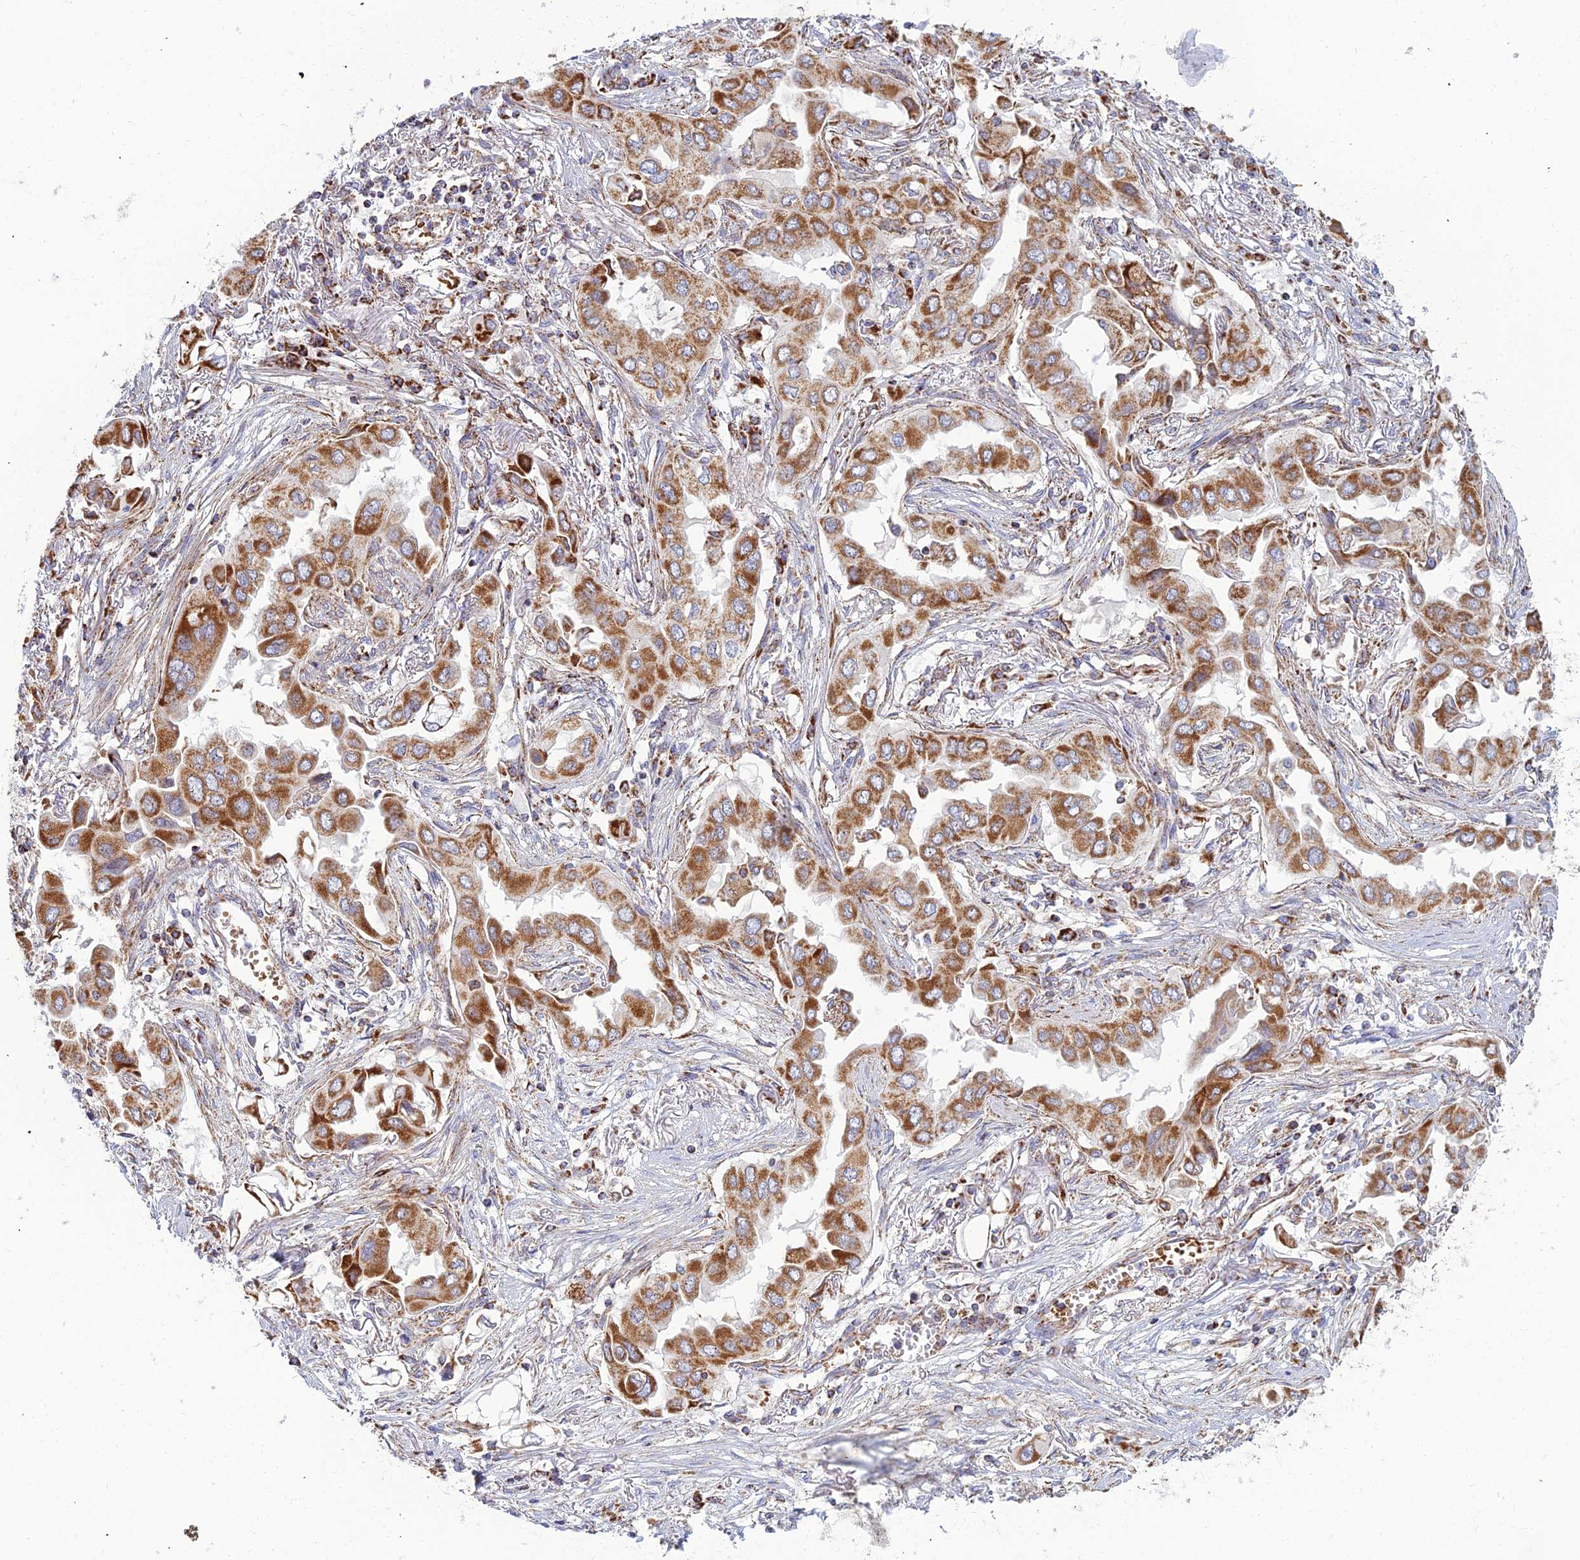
{"staining": {"intensity": "moderate", "quantity": ">75%", "location": "cytoplasmic/membranous"}, "tissue": "lung cancer", "cell_type": "Tumor cells", "image_type": "cancer", "snomed": [{"axis": "morphology", "description": "Adenocarcinoma, NOS"}, {"axis": "topography", "description": "Lung"}], "caption": "This is an image of immunohistochemistry (IHC) staining of lung adenocarcinoma, which shows moderate positivity in the cytoplasmic/membranous of tumor cells.", "gene": "SLC35F4", "patient": {"sex": "female", "age": 76}}